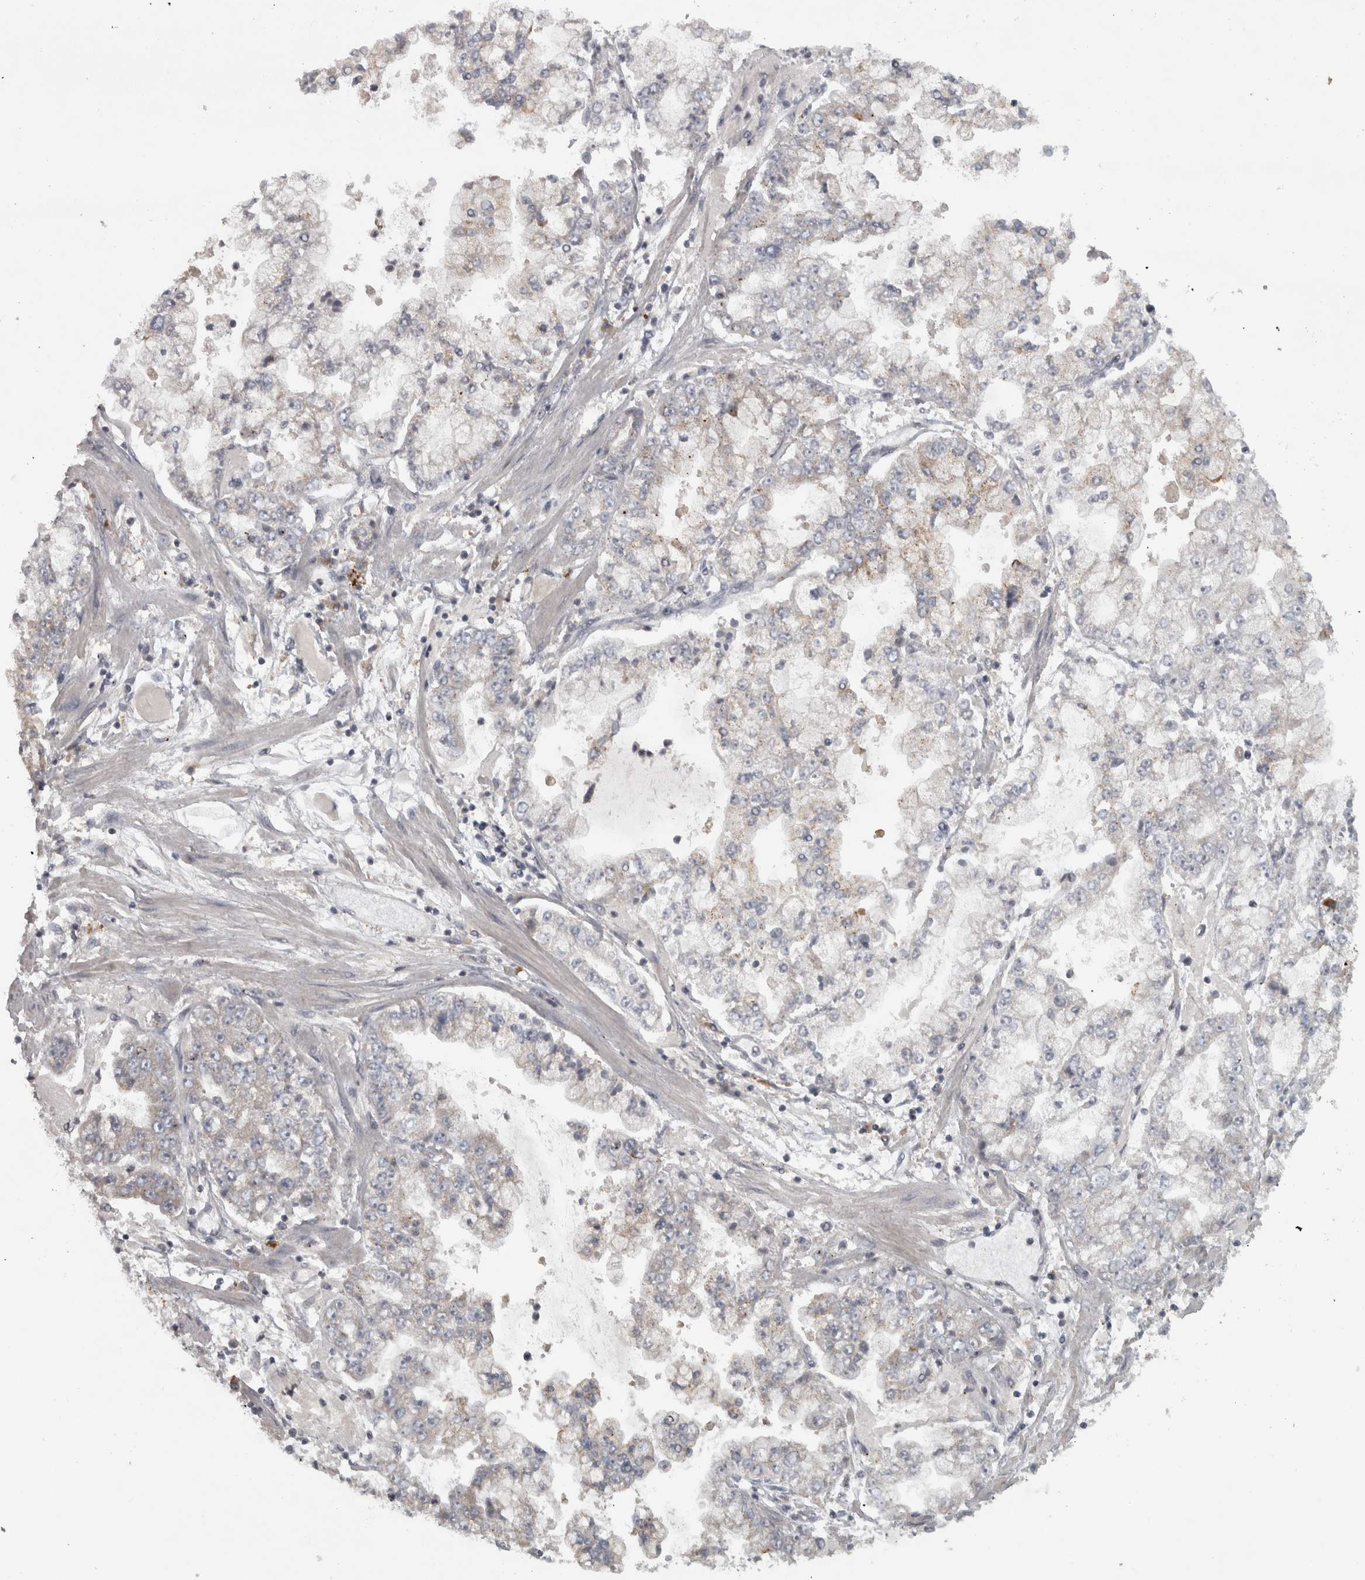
{"staining": {"intensity": "weak", "quantity": "<25%", "location": "cytoplasmic/membranous"}, "tissue": "stomach cancer", "cell_type": "Tumor cells", "image_type": "cancer", "snomed": [{"axis": "morphology", "description": "Adenocarcinoma, NOS"}, {"axis": "topography", "description": "Stomach"}], "caption": "Immunohistochemistry photomicrograph of adenocarcinoma (stomach) stained for a protein (brown), which exhibits no staining in tumor cells.", "gene": "SLCO5A1", "patient": {"sex": "male", "age": 76}}